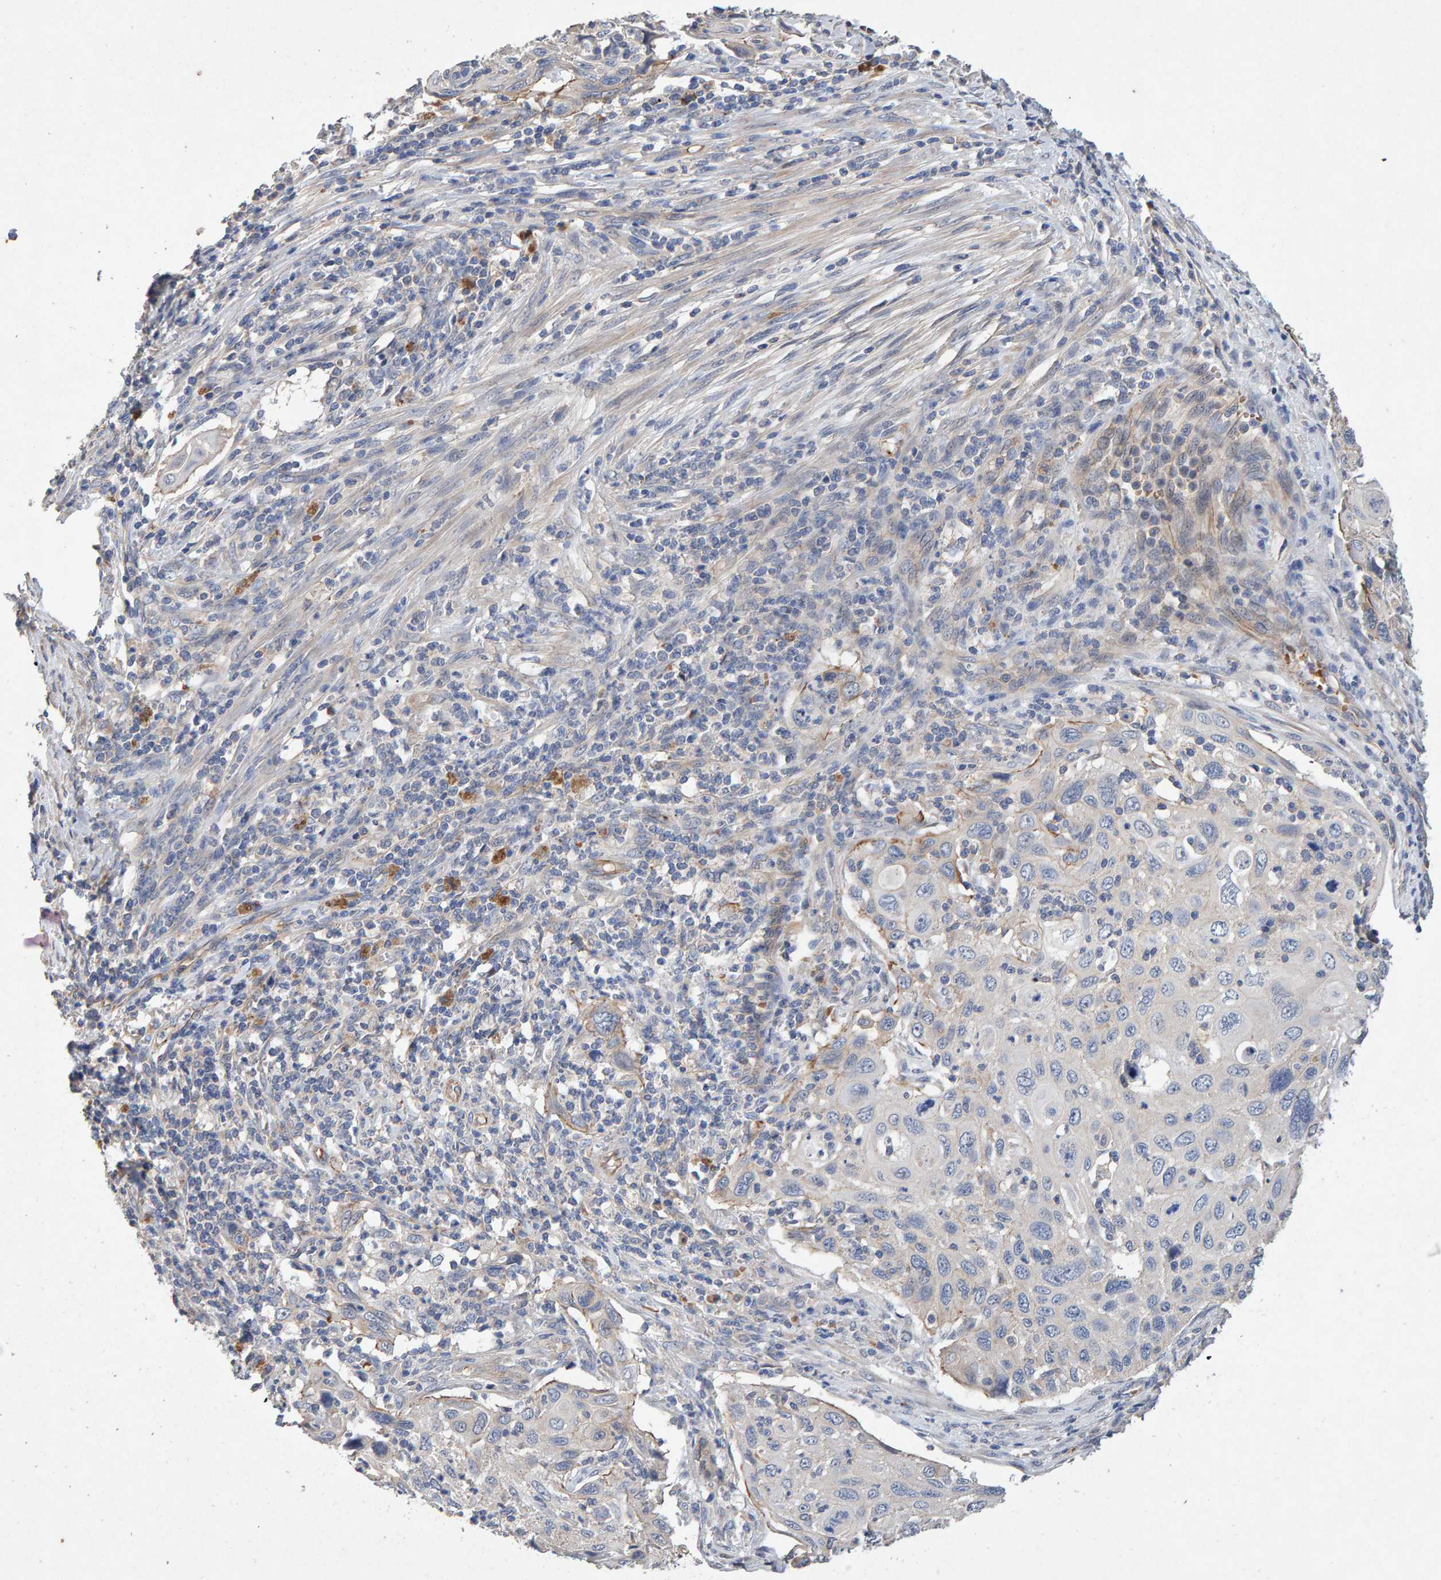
{"staining": {"intensity": "weak", "quantity": "<25%", "location": "cytoplasmic/membranous"}, "tissue": "cervical cancer", "cell_type": "Tumor cells", "image_type": "cancer", "snomed": [{"axis": "morphology", "description": "Squamous cell carcinoma, NOS"}, {"axis": "topography", "description": "Cervix"}], "caption": "DAB (3,3'-diaminobenzidine) immunohistochemical staining of cervical cancer exhibits no significant staining in tumor cells.", "gene": "EFR3A", "patient": {"sex": "female", "age": 70}}